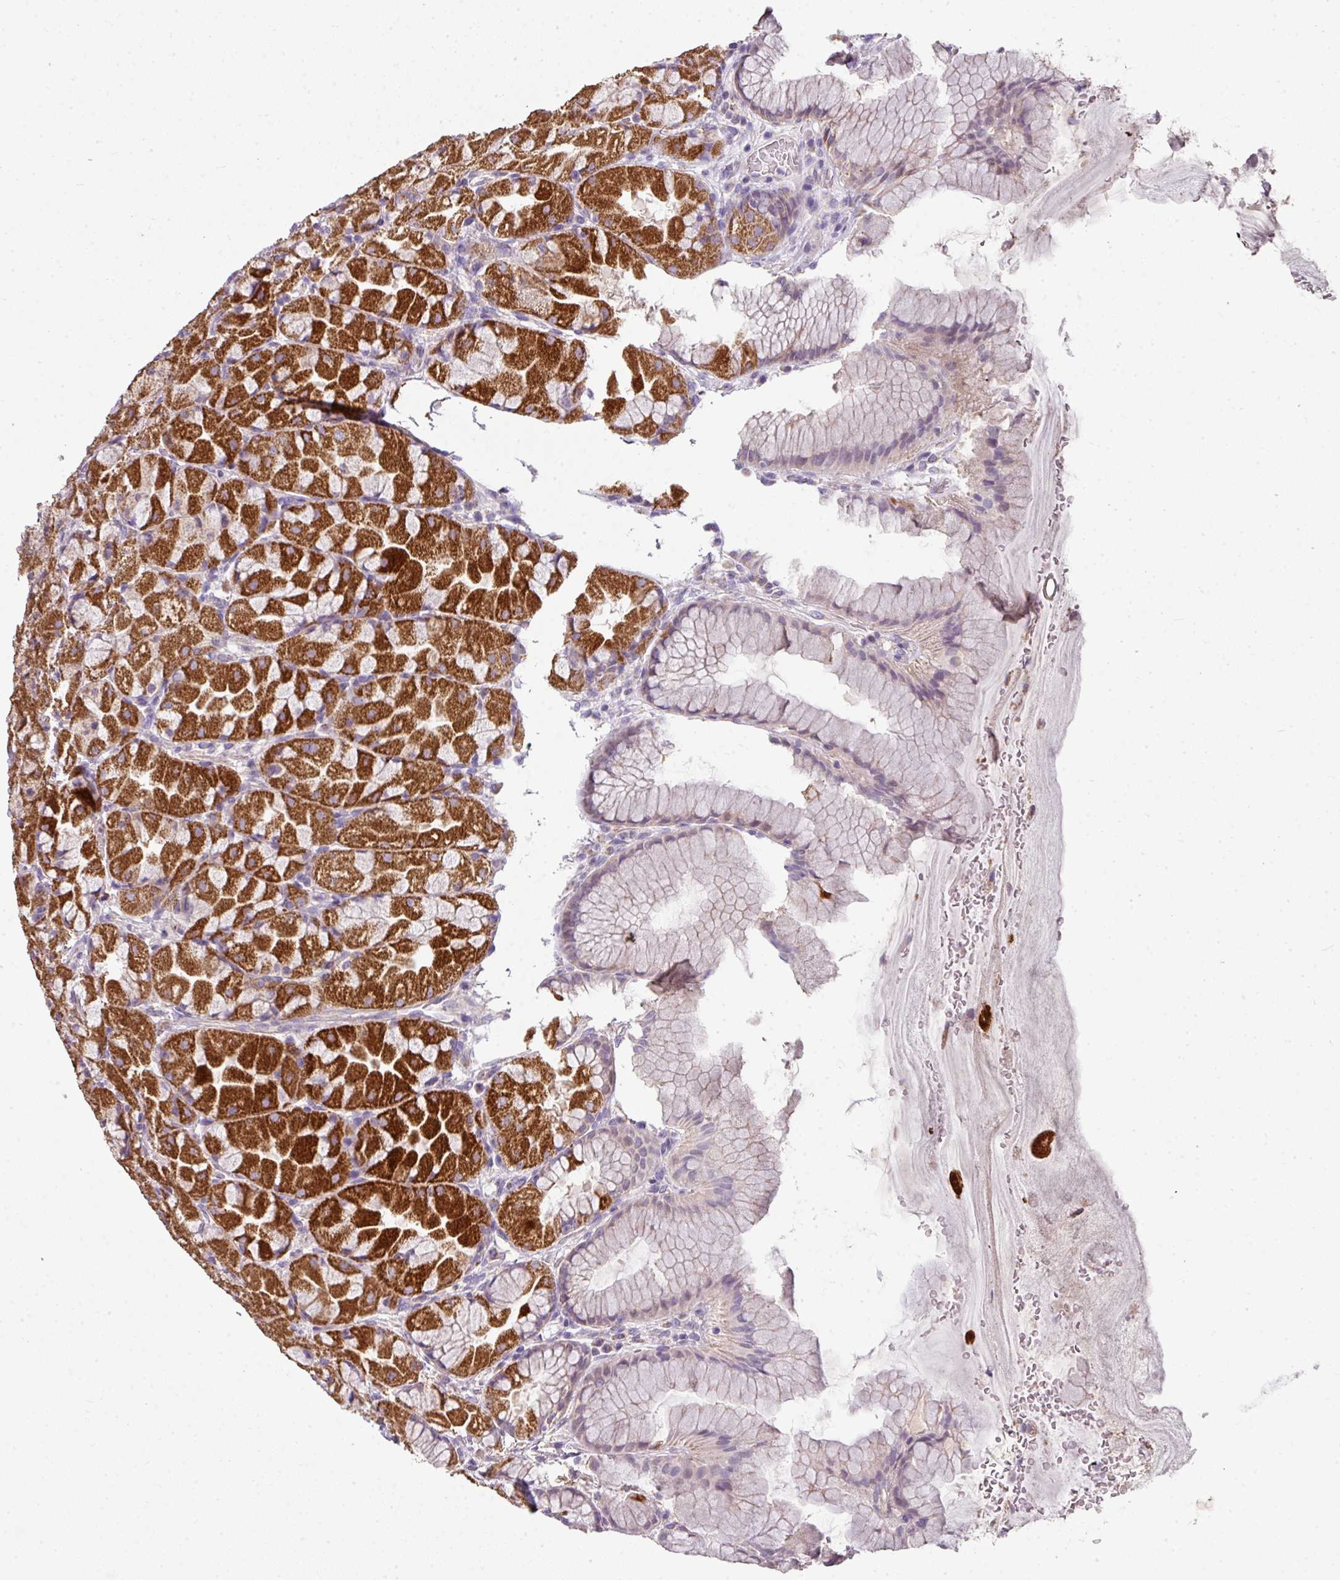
{"staining": {"intensity": "strong", "quantity": "25%-75%", "location": "cytoplasmic/membranous"}, "tissue": "stomach", "cell_type": "Glandular cells", "image_type": "normal", "snomed": [{"axis": "morphology", "description": "Normal tissue, NOS"}, {"axis": "topography", "description": "Stomach"}], "caption": "Glandular cells demonstrate high levels of strong cytoplasmic/membranous staining in about 25%-75% of cells in unremarkable stomach.", "gene": "PALS2", "patient": {"sex": "male", "age": 57}}